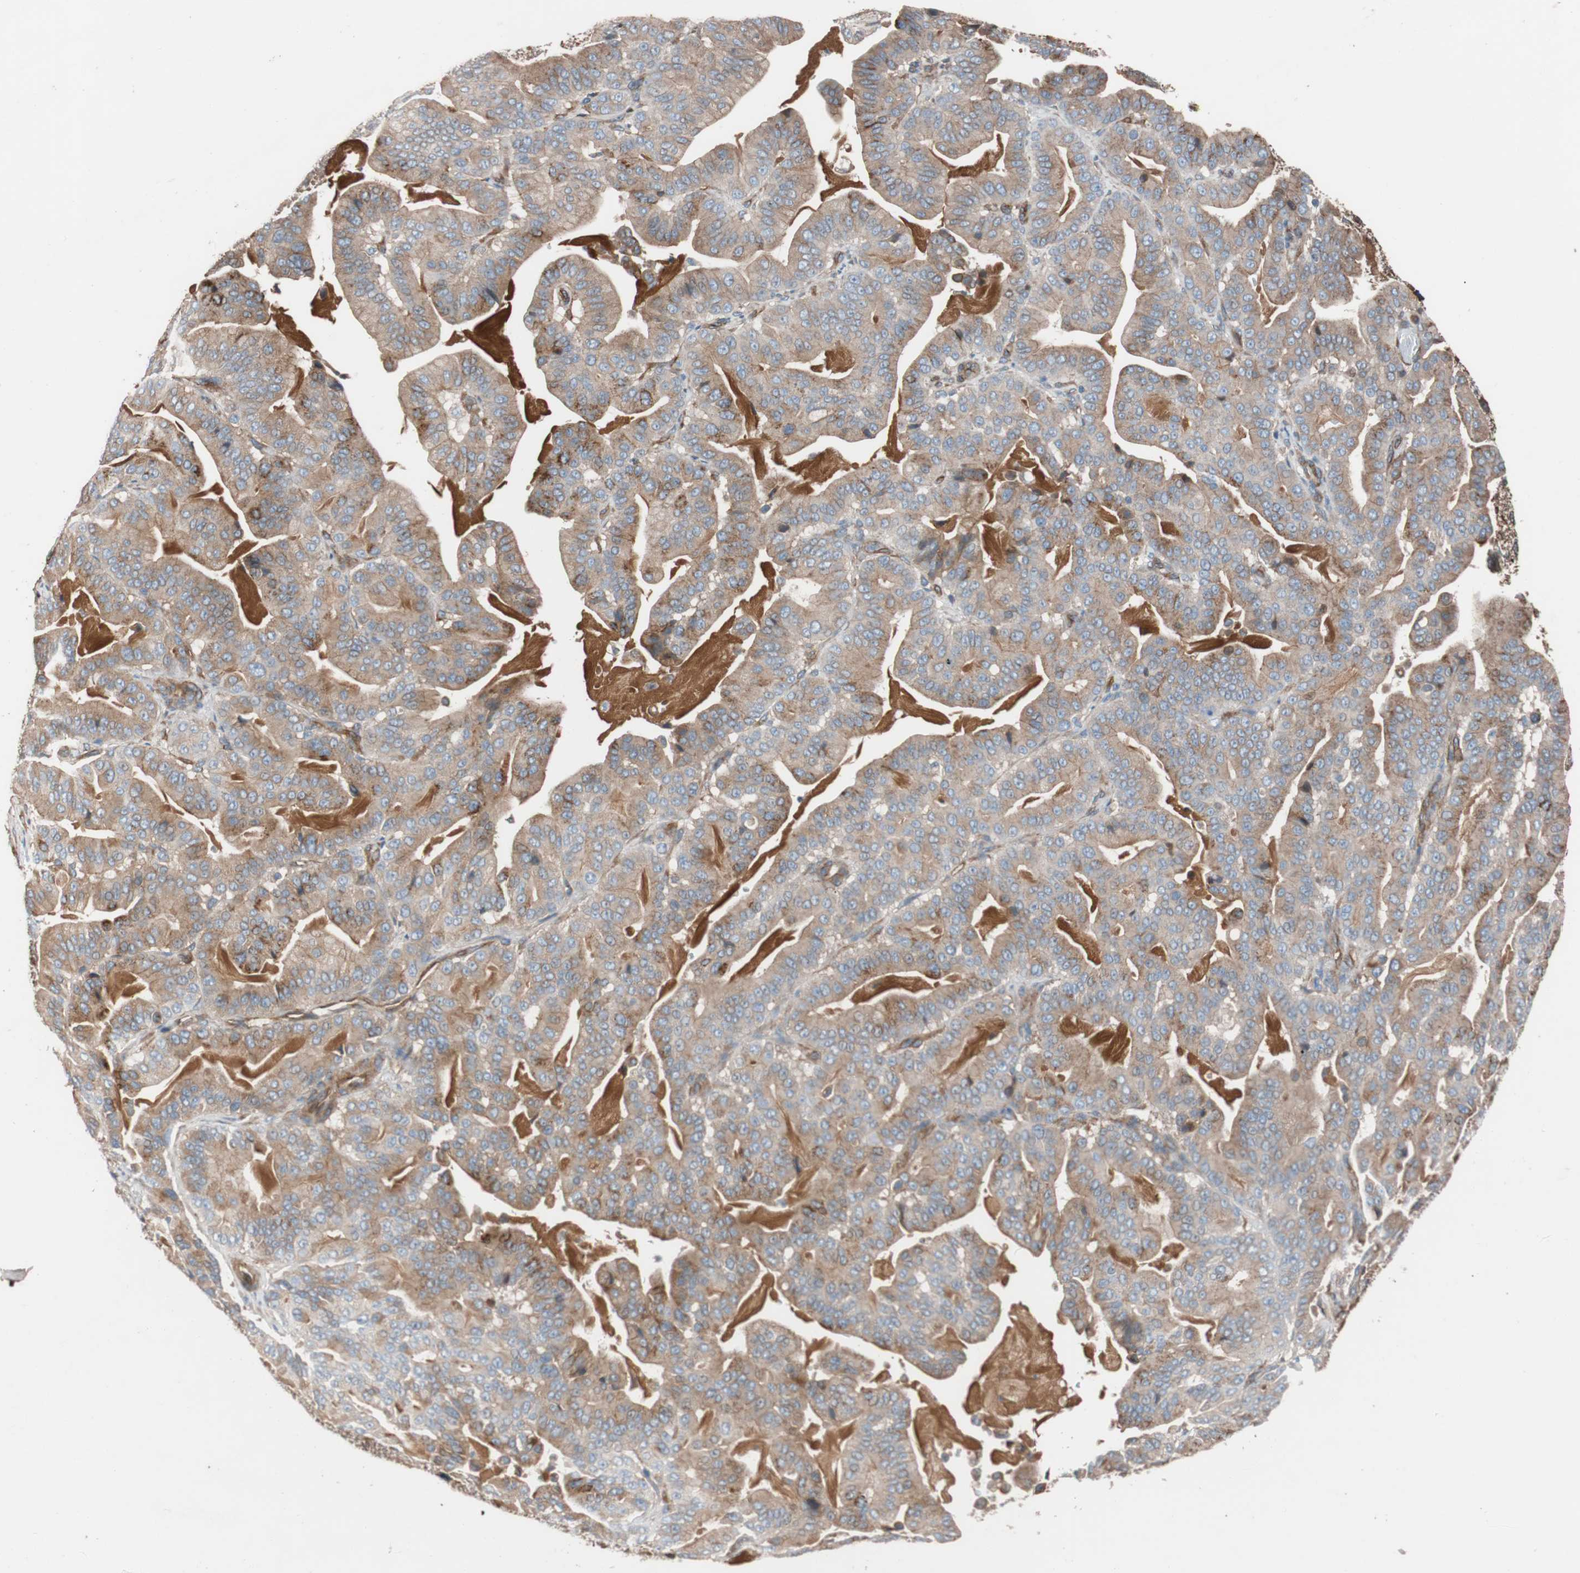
{"staining": {"intensity": "moderate", "quantity": "25%-75%", "location": "cytoplasmic/membranous"}, "tissue": "pancreatic cancer", "cell_type": "Tumor cells", "image_type": "cancer", "snomed": [{"axis": "morphology", "description": "Adenocarcinoma, NOS"}, {"axis": "topography", "description": "Pancreas"}], "caption": "The immunohistochemical stain highlights moderate cytoplasmic/membranous expression in tumor cells of pancreatic cancer (adenocarcinoma) tissue.", "gene": "SPINT1", "patient": {"sex": "male", "age": 63}}